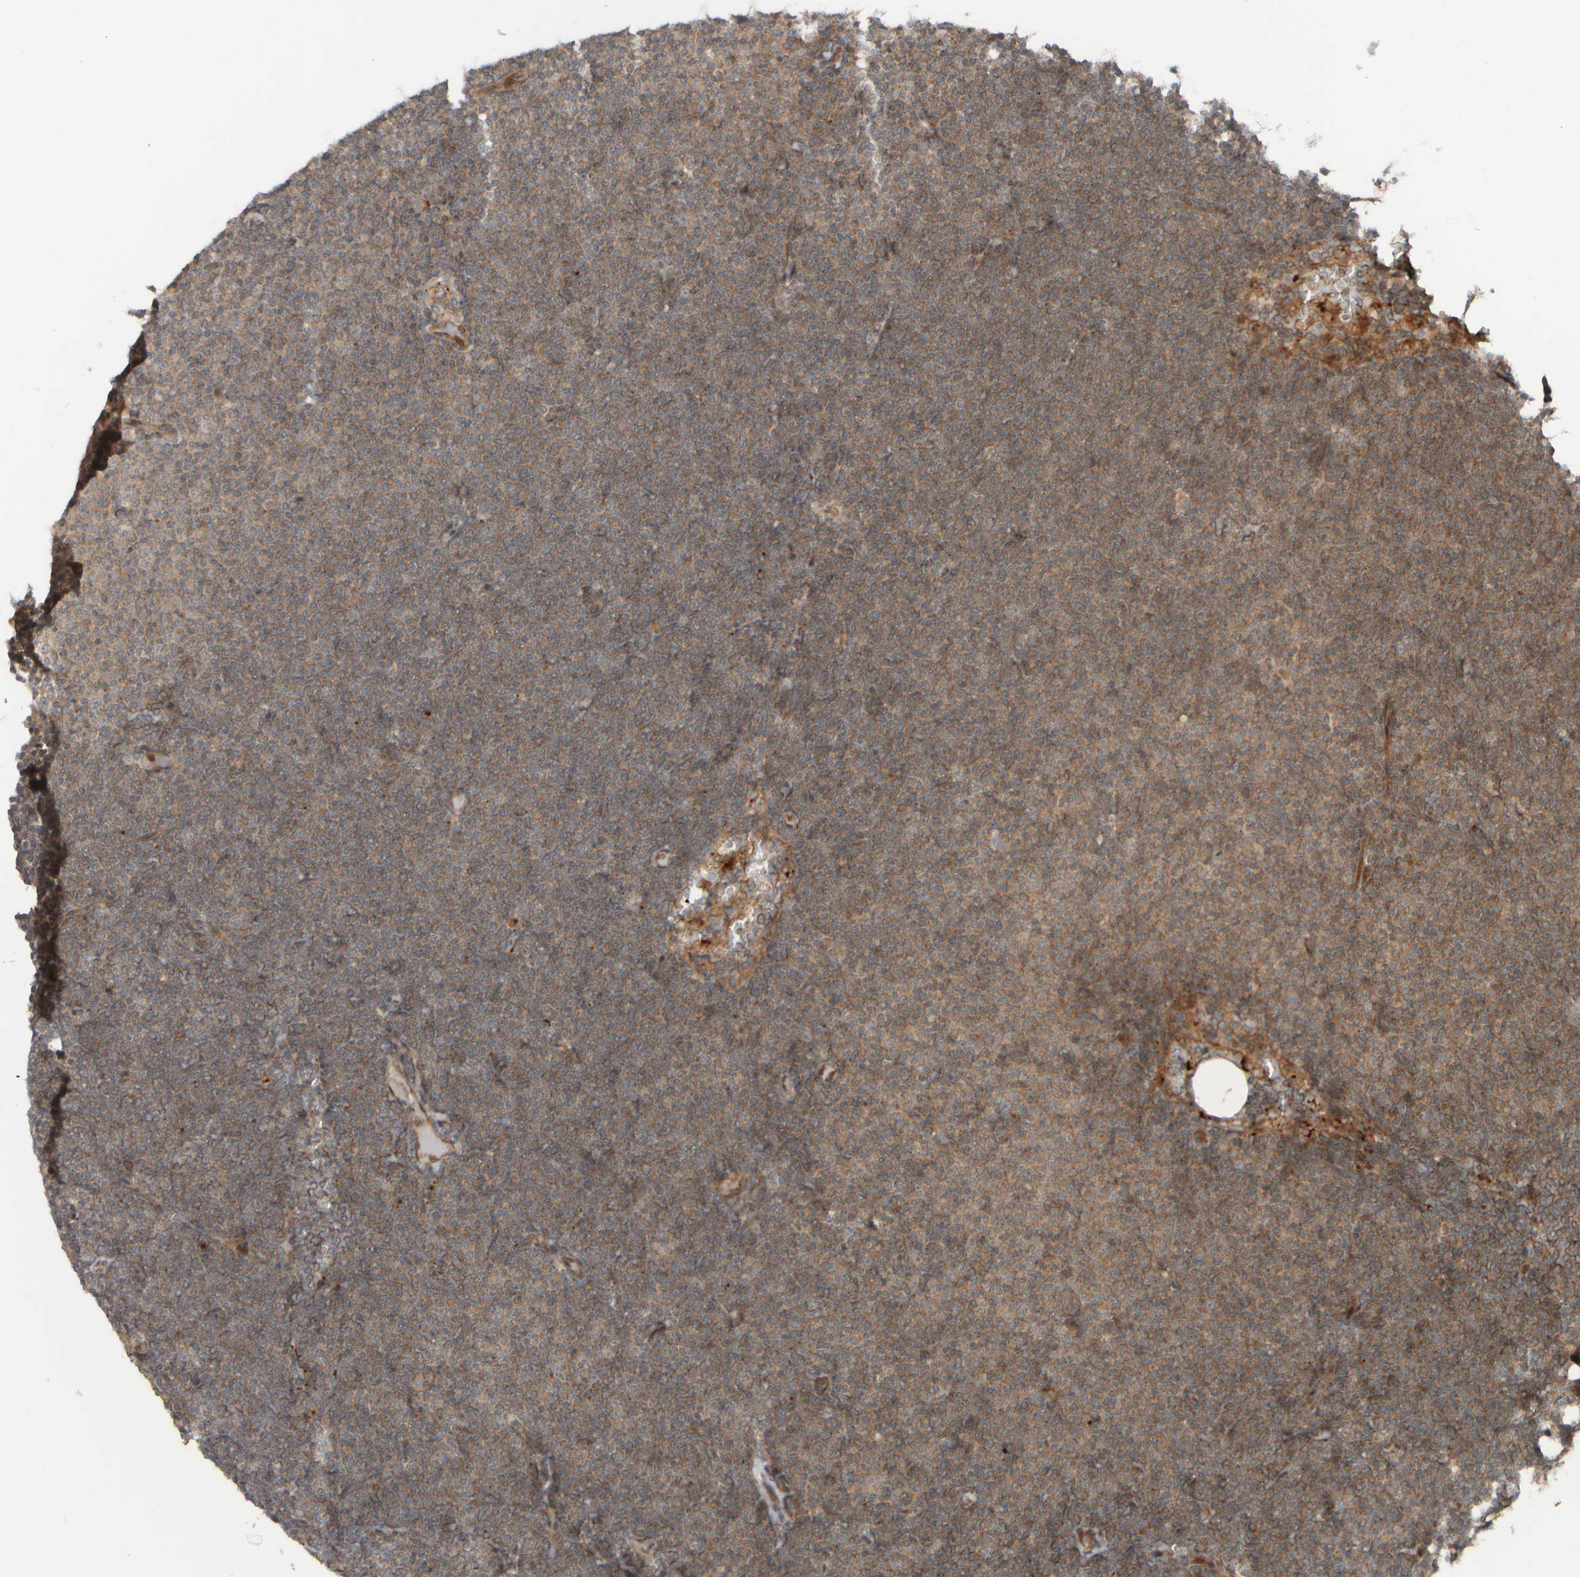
{"staining": {"intensity": "weak", "quantity": ">75%", "location": "cytoplasmic/membranous"}, "tissue": "lymphoma", "cell_type": "Tumor cells", "image_type": "cancer", "snomed": [{"axis": "morphology", "description": "Malignant lymphoma, non-Hodgkin's type, Low grade"}, {"axis": "topography", "description": "Lymph node"}], "caption": "Low-grade malignant lymphoma, non-Hodgkin's type stained with immunohistochemistry shows weak cytoplasmic/membranous expression in approximately >75% of tumor cells.", "gene": "GIGYF1", "patient": {"sex": "female", "age": 53}}